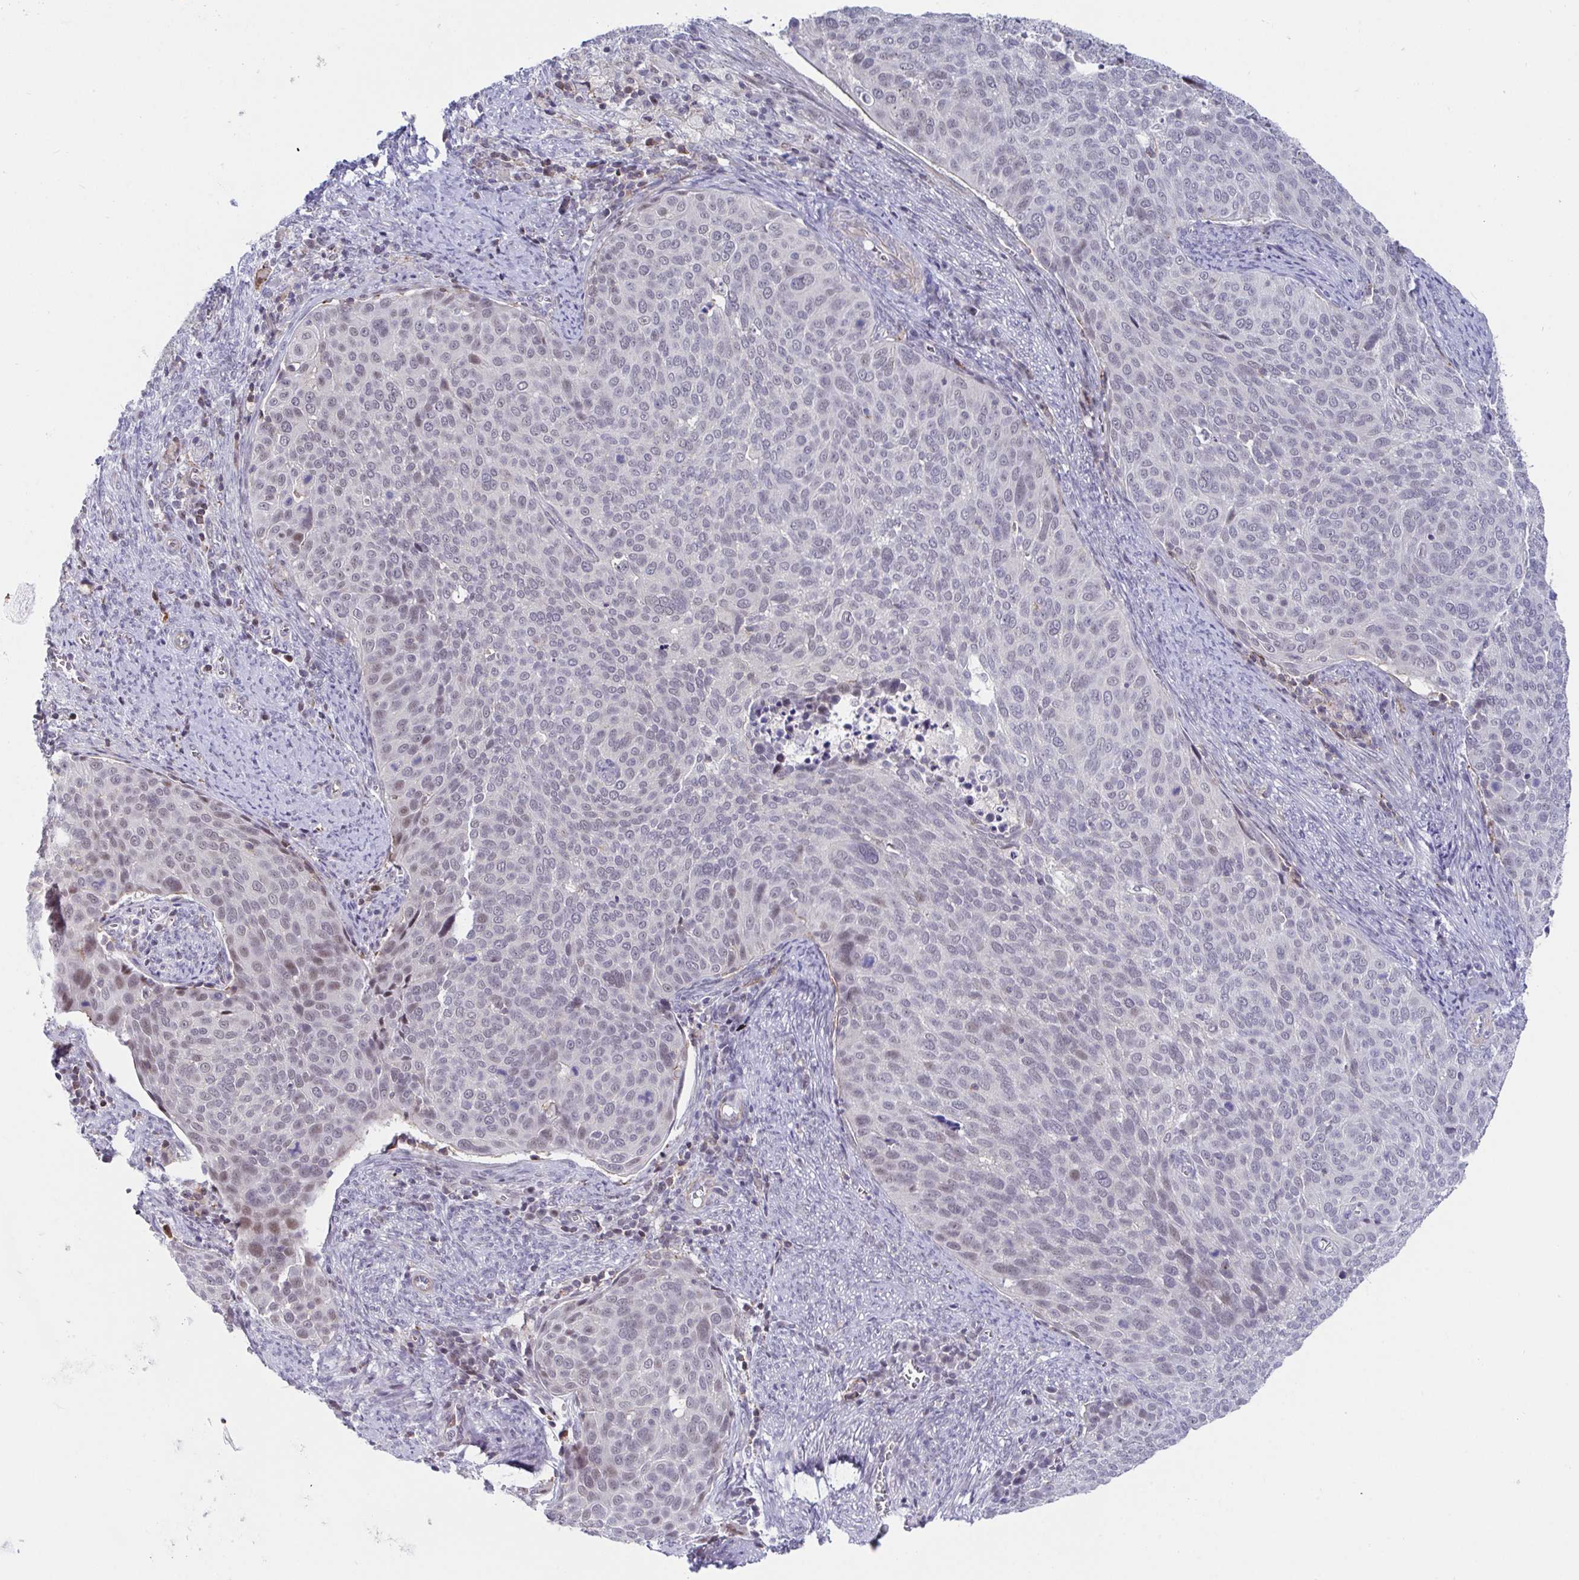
{"staining": {"intensity": "weak", "quantity": "<25%", "location": "nuclear"}, "tissue": "cervical cancer", "cell_type": "Tumor cells", "image_type": "cancer", "snomed": [{"axis": "morphology", "description": "Squamous cell carcinoma, NOS"}, {"axis": "topography", "description": "Cervix"}], "caption": "The photomicrograph demonstrates no staining of tumor cells in cervical cancer (squamous cell carcinoma).", "gene": "WDR72", "patient": {"sex": "female", "age": 39}}